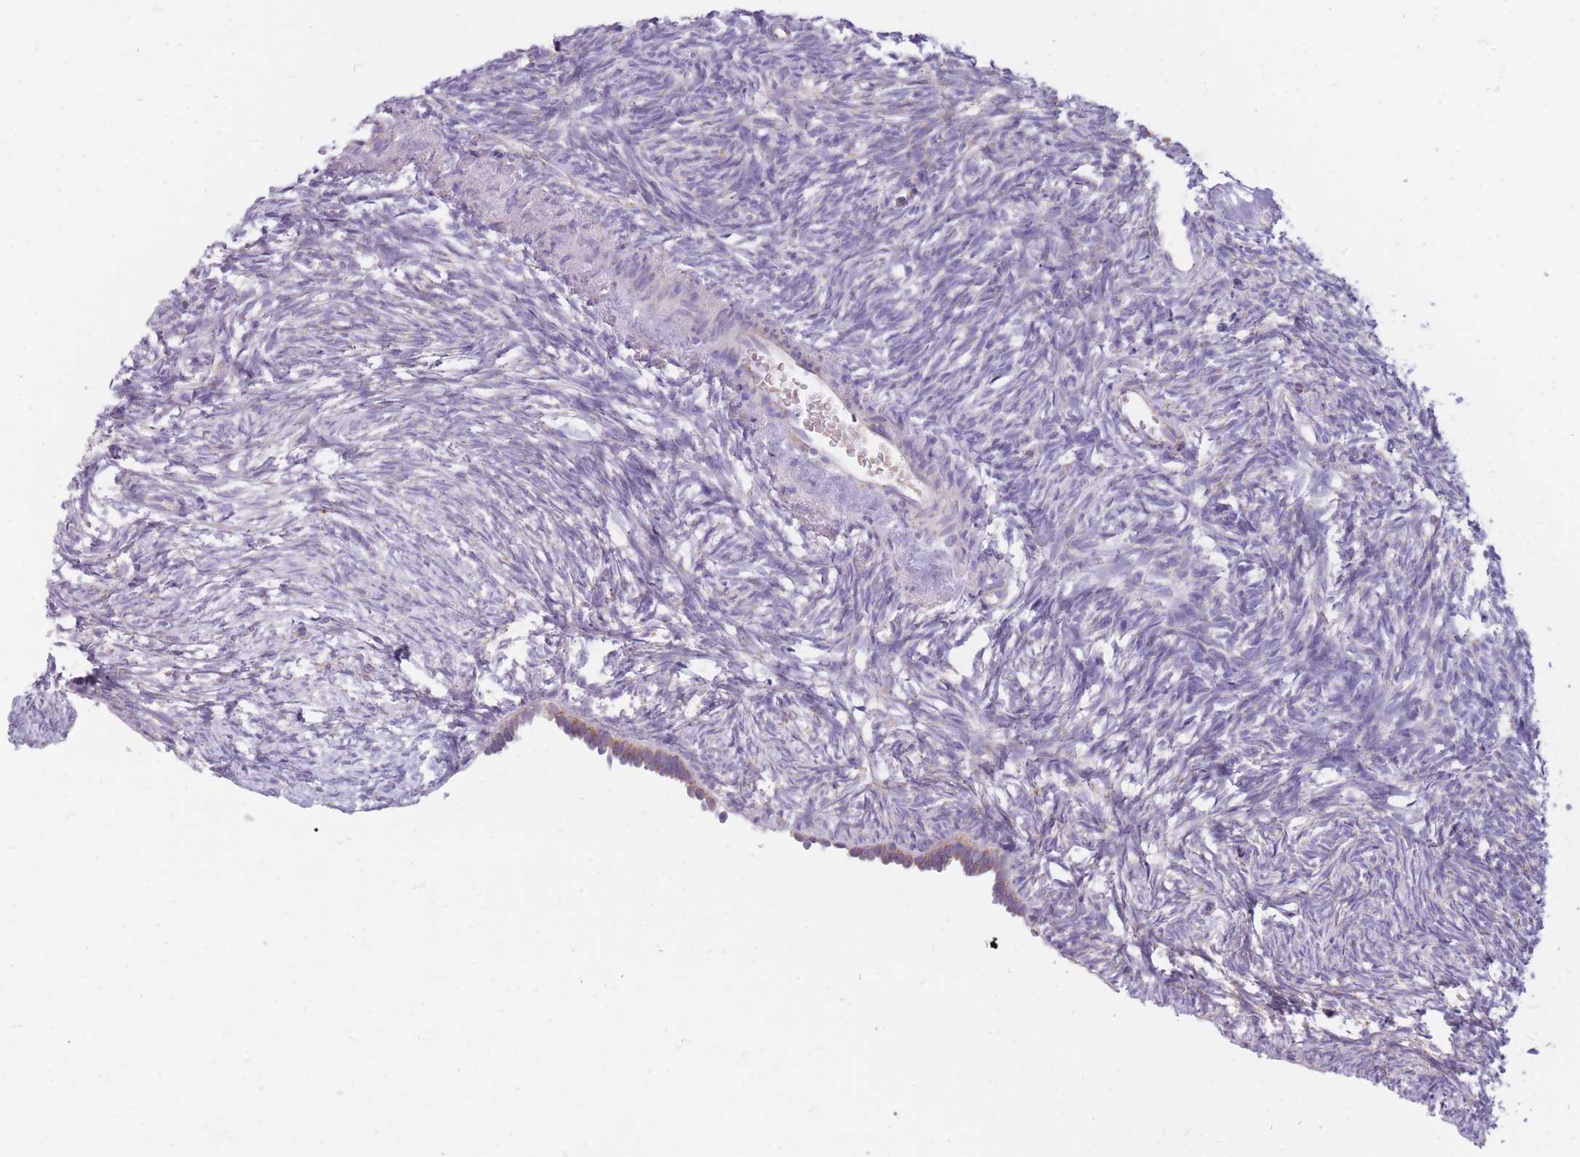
{"staining": {"intensity": "moderate", "quantity": ">75%", "location": "cytoplasmic/membranous"}, "tissue": "ovary", "cell_type": "Follicle cells", "image_type": "normal", "snomed": [{"axis": "morphology", "description": "Normal tissue, NOS"}, {"axis": "topography", "description": "Ovary"}], "caption": "This micrograph shows immunohistochemistry staining of normal human ovary, with medium moderate cytoplasmic/membranous staining in approximately >75% of follicle cells.", "gene": "PCSK1", "patient": {"sex": "female", "age": 51}}